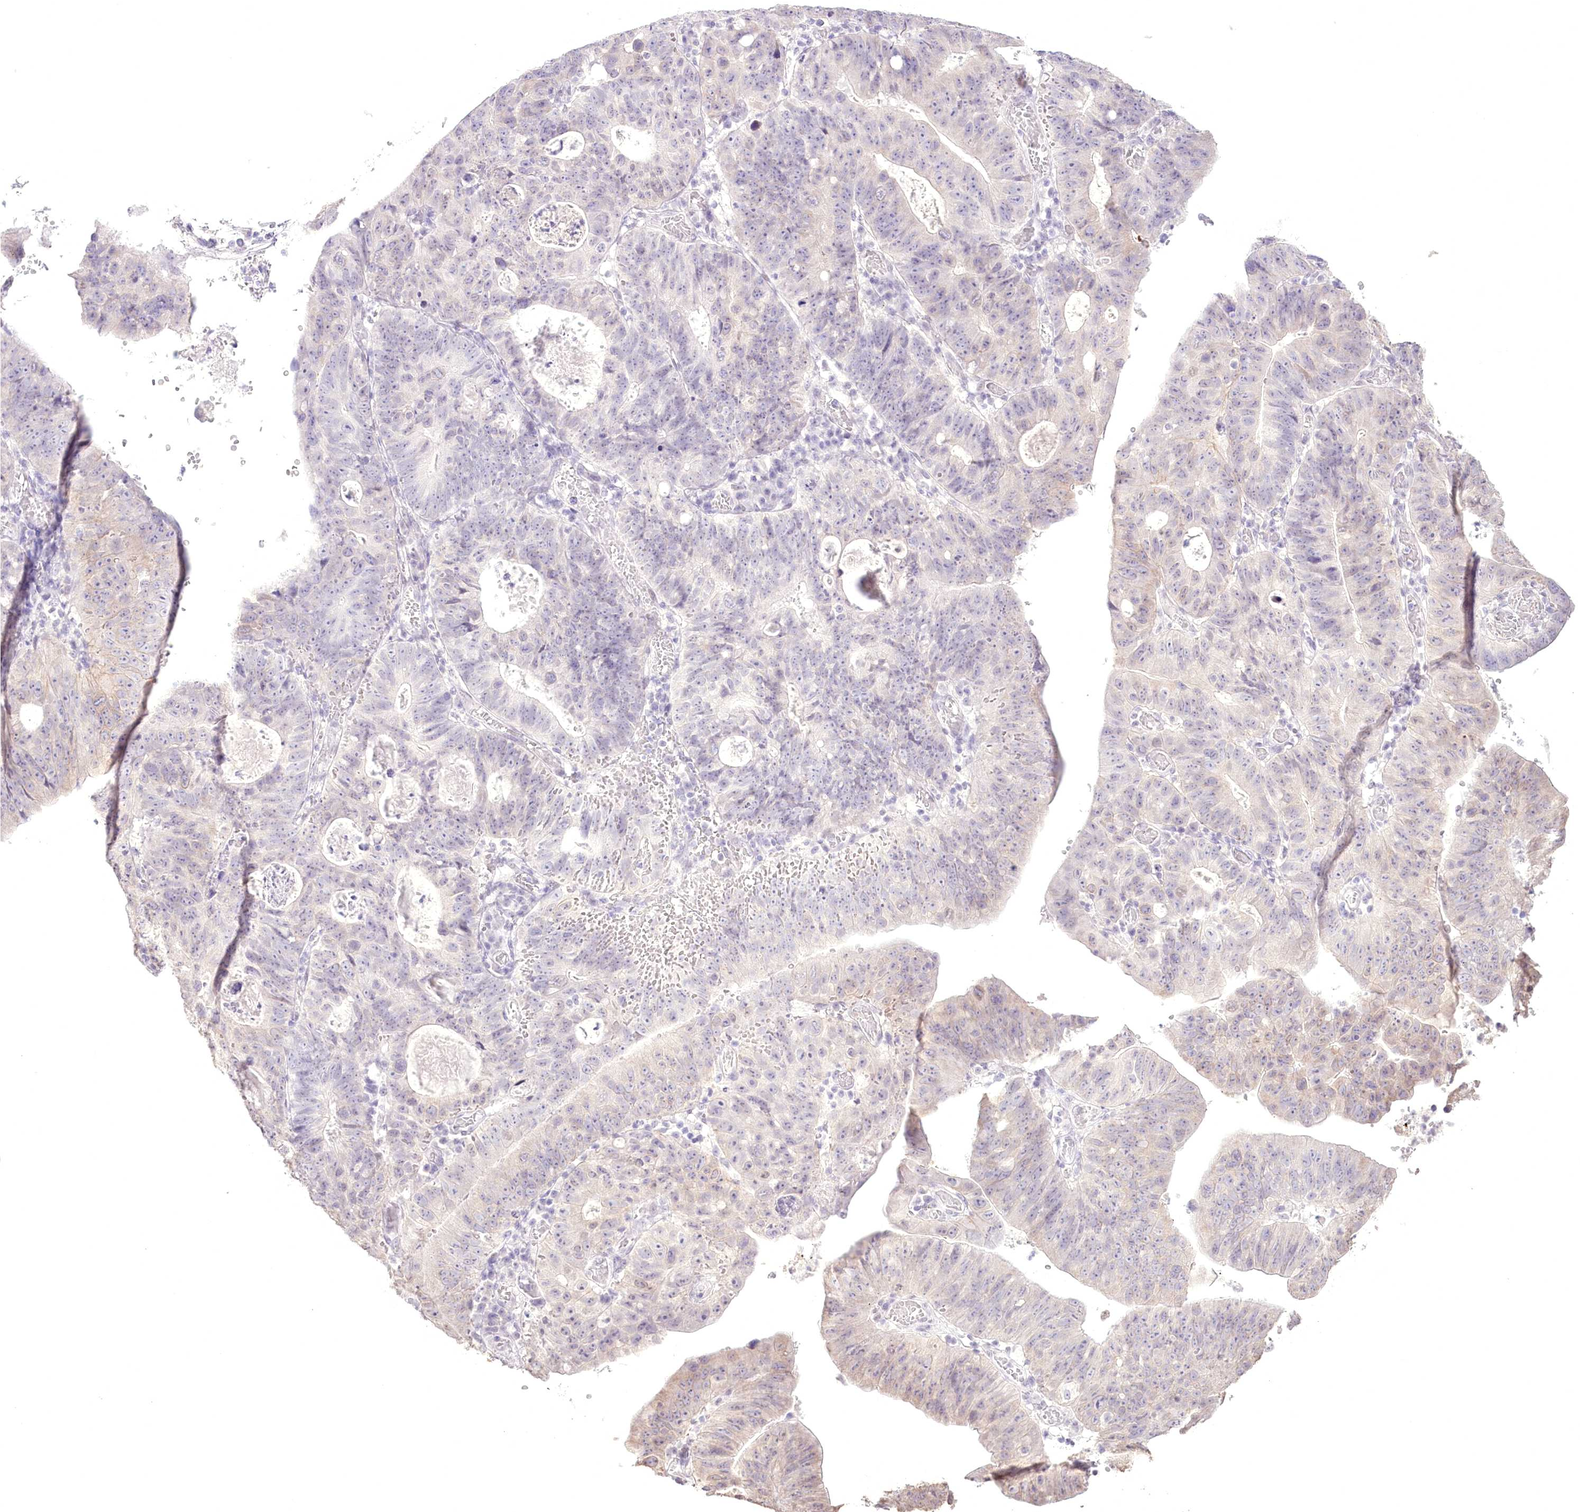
{"staining": {"intensity": "negative", "quantity": "none", "location": "none"}, "tissue": "stomach cancer", "cell_type": "Tumor cells", "image_type": "cancer", "snomed": [{"axis": "morphology", "description": "Adenocarcinoma, NOS"}, {"axis": "topography", "description": "Stomach"}], "caption": "Immunohistochemistry (IHC) photomicrograph of neoplastic tissue: adenocarcinoma (stomach) stained with DAB (3,3'-diaminobenzidine) exhibits no significant protein expression in tumor cells. (DAB IHC visualized using brightfield microscopy, high magnification).", "gene": "SLC39A10", "patient": {"sex": "male", "age": 59}}